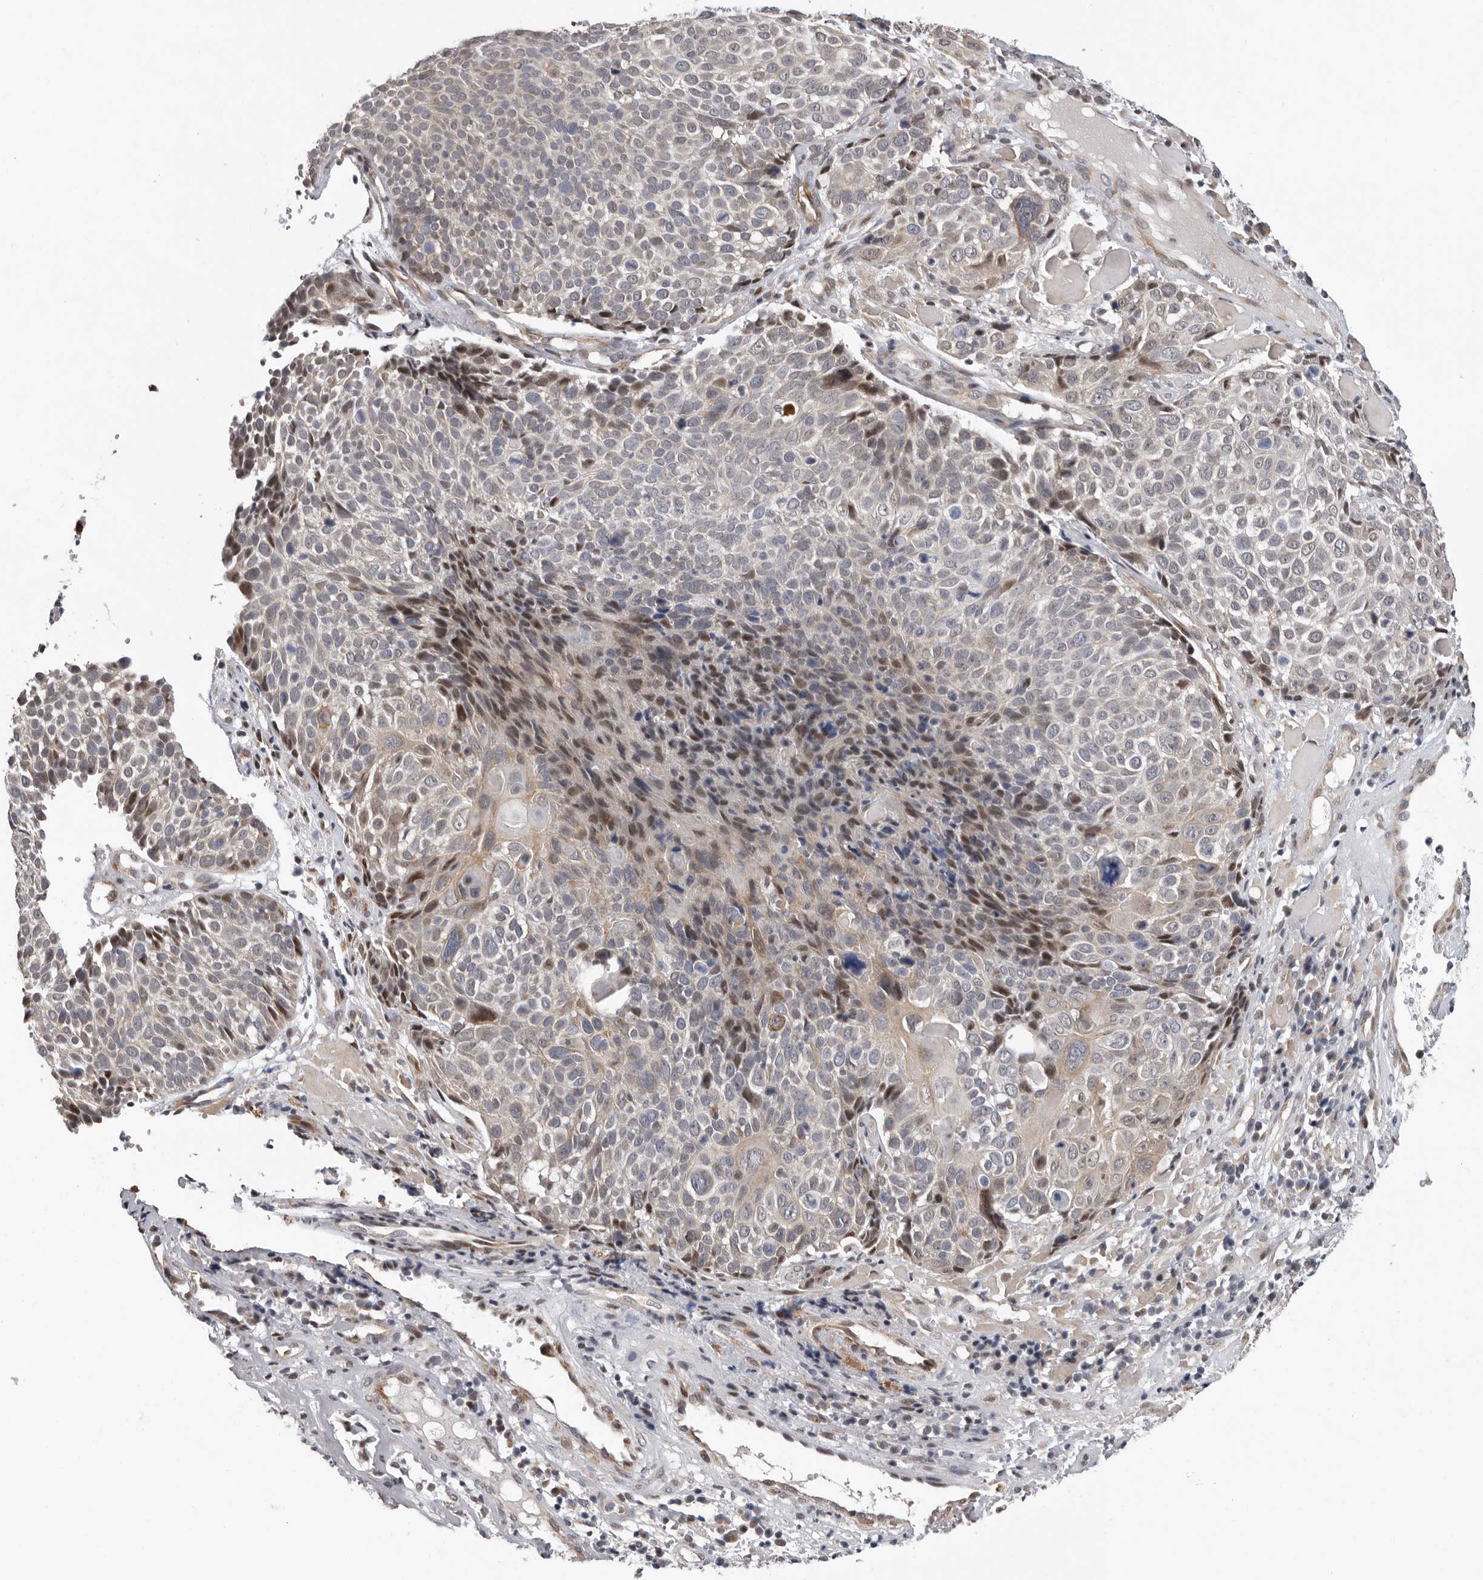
{"staining": {"intensity": "weak", "quantity": "<25%", "location": "cytoplasmic/membranous,nuclear"}, "tissue": "cervical cancer", "cell_type": "Tumor cells", "image_type": "cancer", "snomed": [{"axis": "morphology", "description": "Squamous cell carcinoma, NOS"}, {"axis": "topography", "description": "Cervix"}], "caption": "Tumor cells are negative for protein expression in human cervical cancer.", "gene": "RALGPS2", "patient": {"sex": "female", "age": 74}}